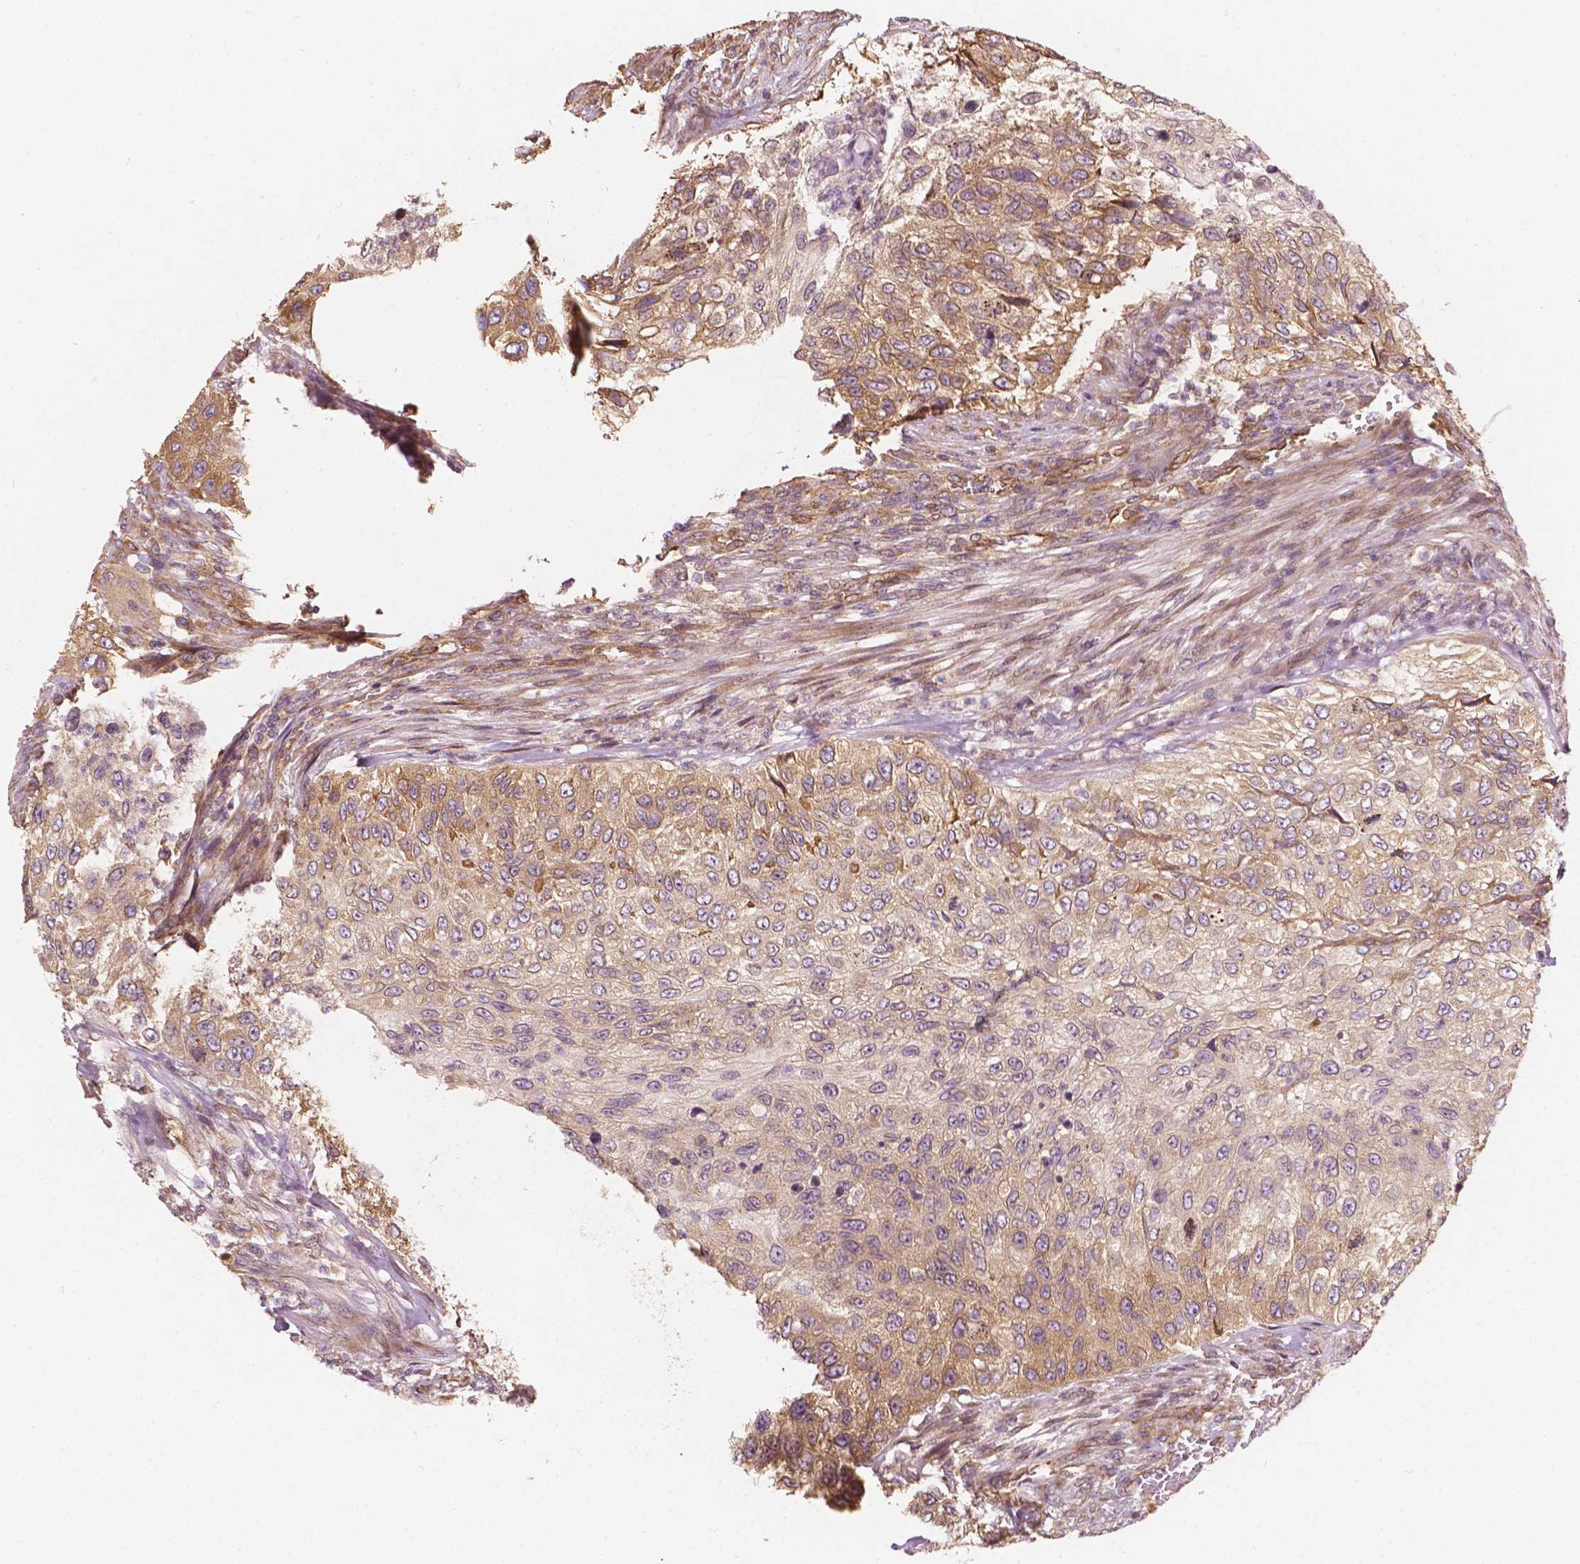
{"staining": {"intensity": "moderate", "quantity": ">75%", "location": "cytoplasmic/membranous"}, "tissue": "urothelial cancer", "cell_type": "Tumor cells", "image_type": "cancer", "snomed": [{"axis": "morphology", "description": "Urothelial carcinoma, High grade"}, {"axis": "topography", "description": "Urinary bladder"}], "caption": "High-grade urothelial carcinoma stained for a protein (brown) demonstrates moderate cytoplasmic/membranous positive positivity in approximately >75% of tumor cells.", "gene": "G3BP1", "patient": {"sex": "female", "age": 60}}